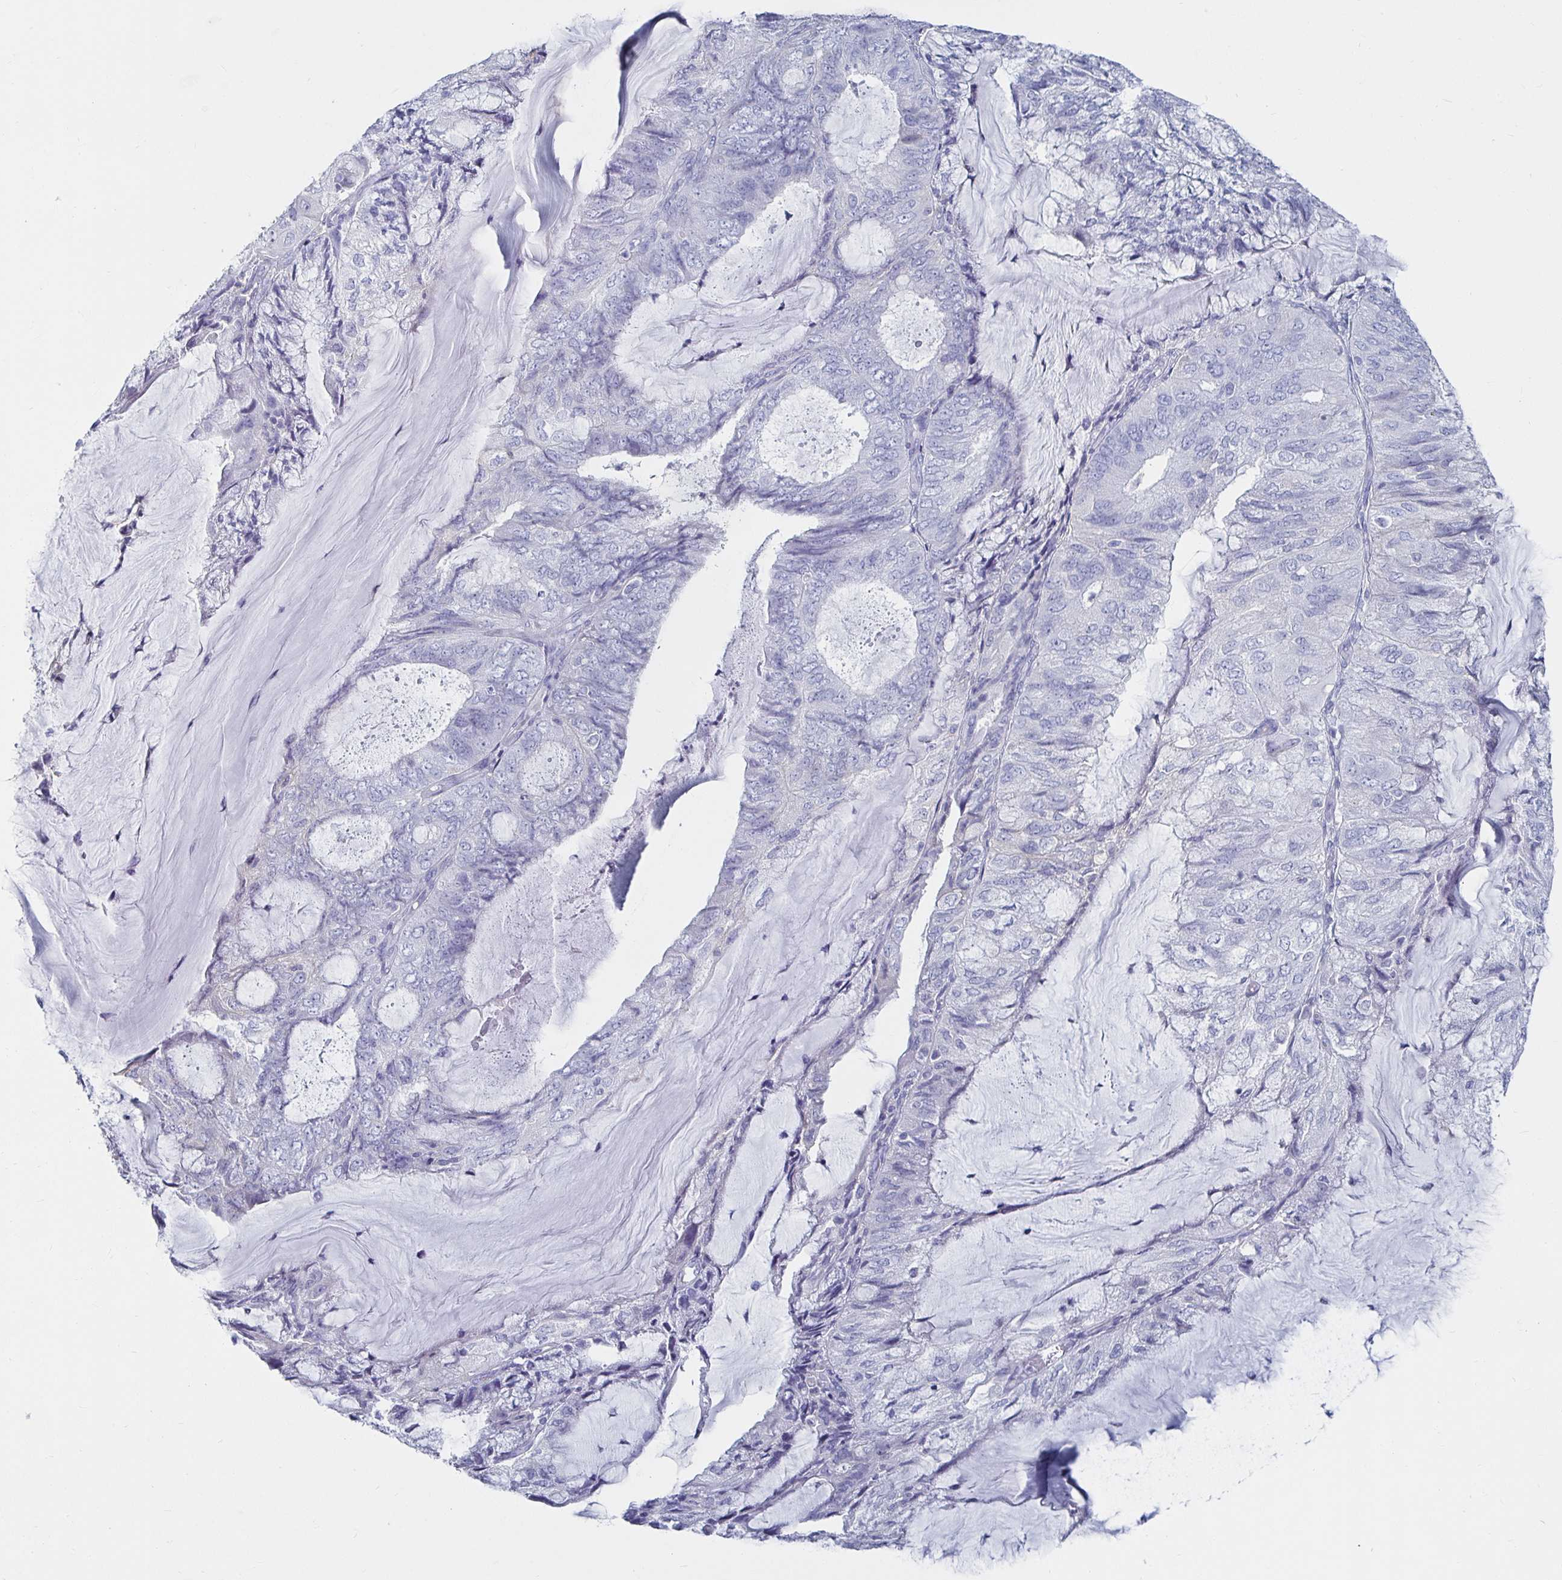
{"staining": {"intensity": "negative", "quantity": "none", "location": "none"}, "tissue": "endometrial cancer", "cell_type": "Tumor cells", "image_type": "cancer", "snomed": [{"axis": "morphology", "description": "Adenocarcinoma, NOS"}, {"axis": "topography", "description": "Endometrium"}], "caption": "This is an immunohistochemistry (IHC) histopathology image of adenocarcinoma (endometrial). There is no positivity in tumor cells.", "gene": "CA9", "patient": {"sex": "female", "age": 81}}